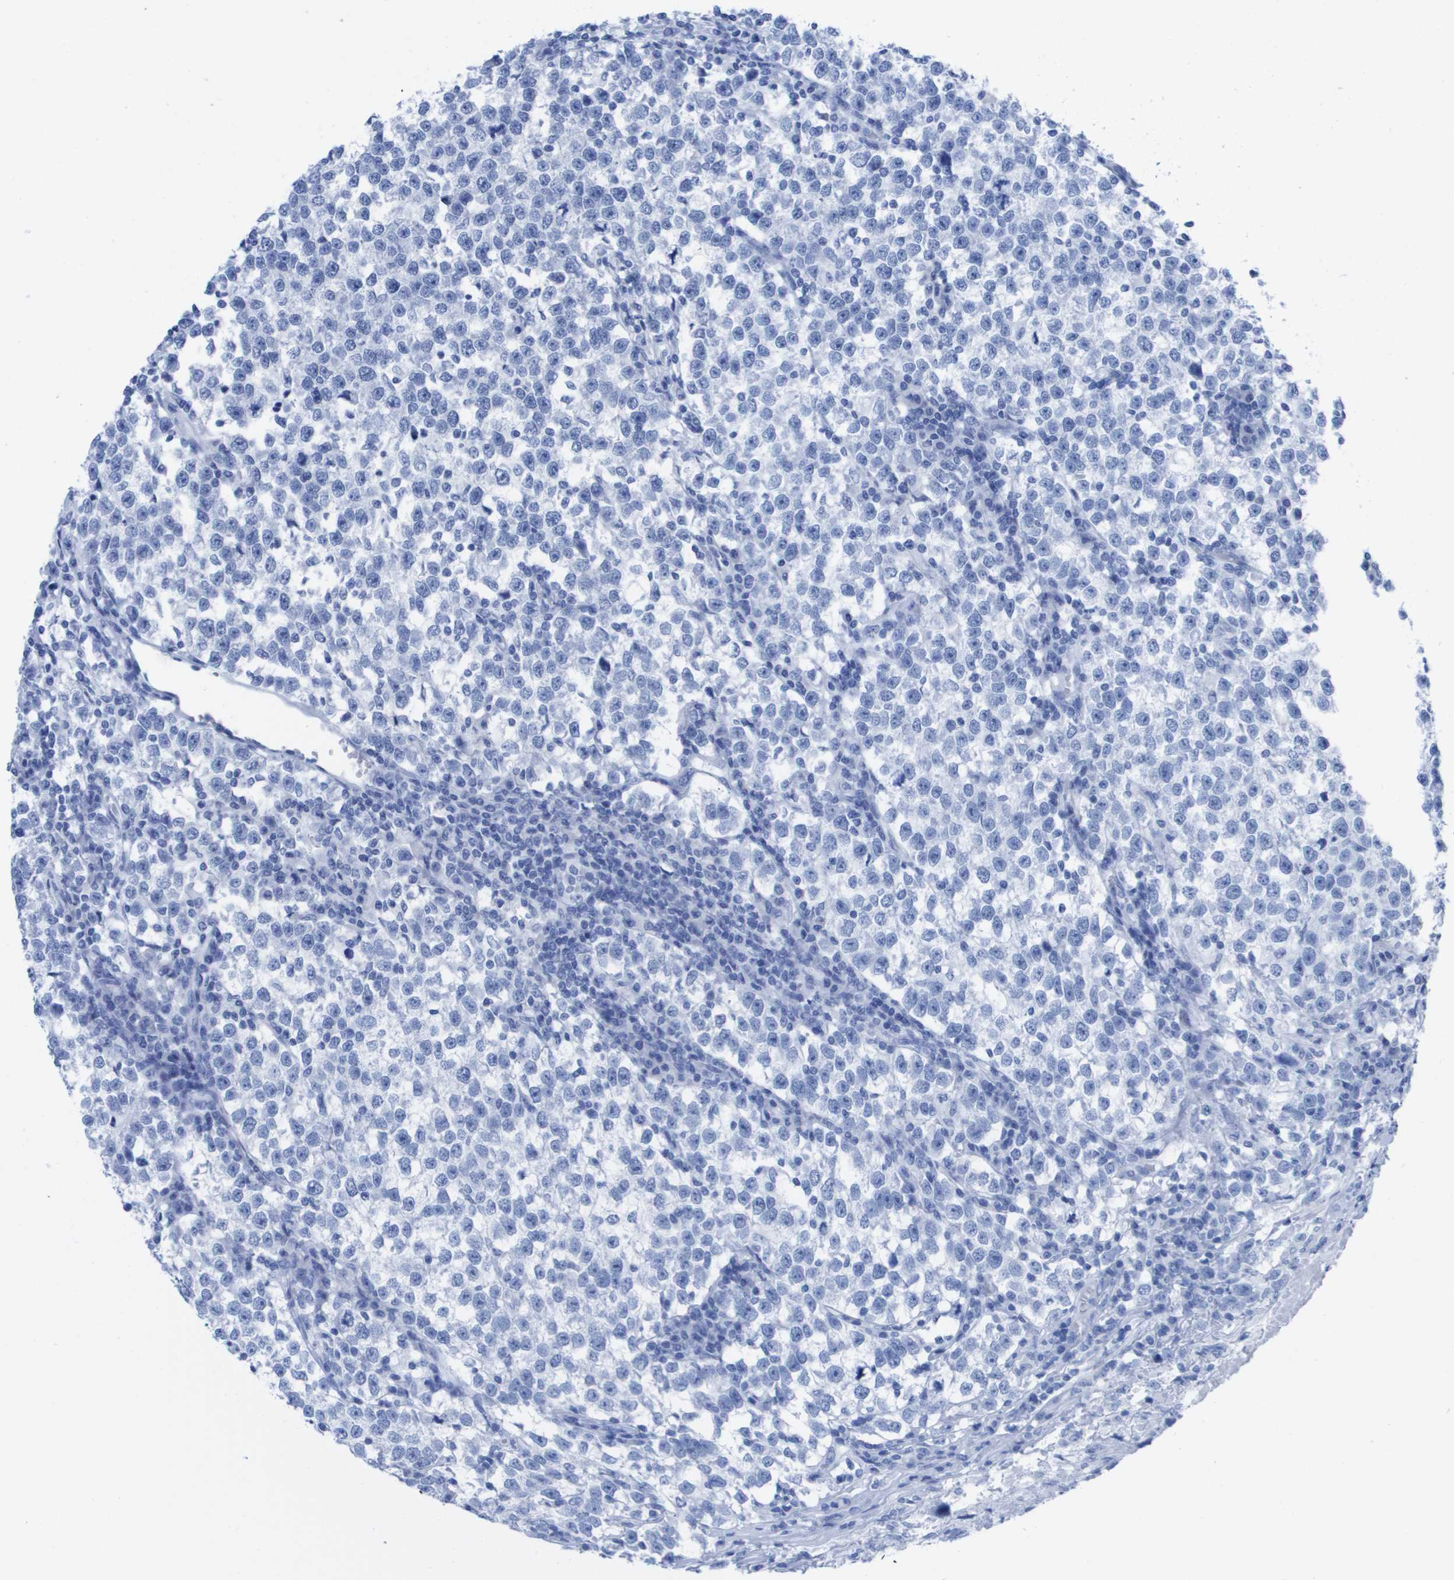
{"staining": {"intensity": "negative", "quantity": "none", "location": "none"}, "tissue": "testis cancer", "cell_type": "Tumor cells", "image_type": "cancer", "snomed": [{"axis": "morphology", "description": "Normal tissue, NOS"}, {"axis": "morphology", "description": "Seminoma, NOS"}, {"axis": "topography", "description": "Testis"}], "caption": "Human seminoma (testis) stained for a protein using IHC reveals no positivity in tumor cells.", "gene": "KCNA3", "patient": {"sex": "male", "age": 43}}